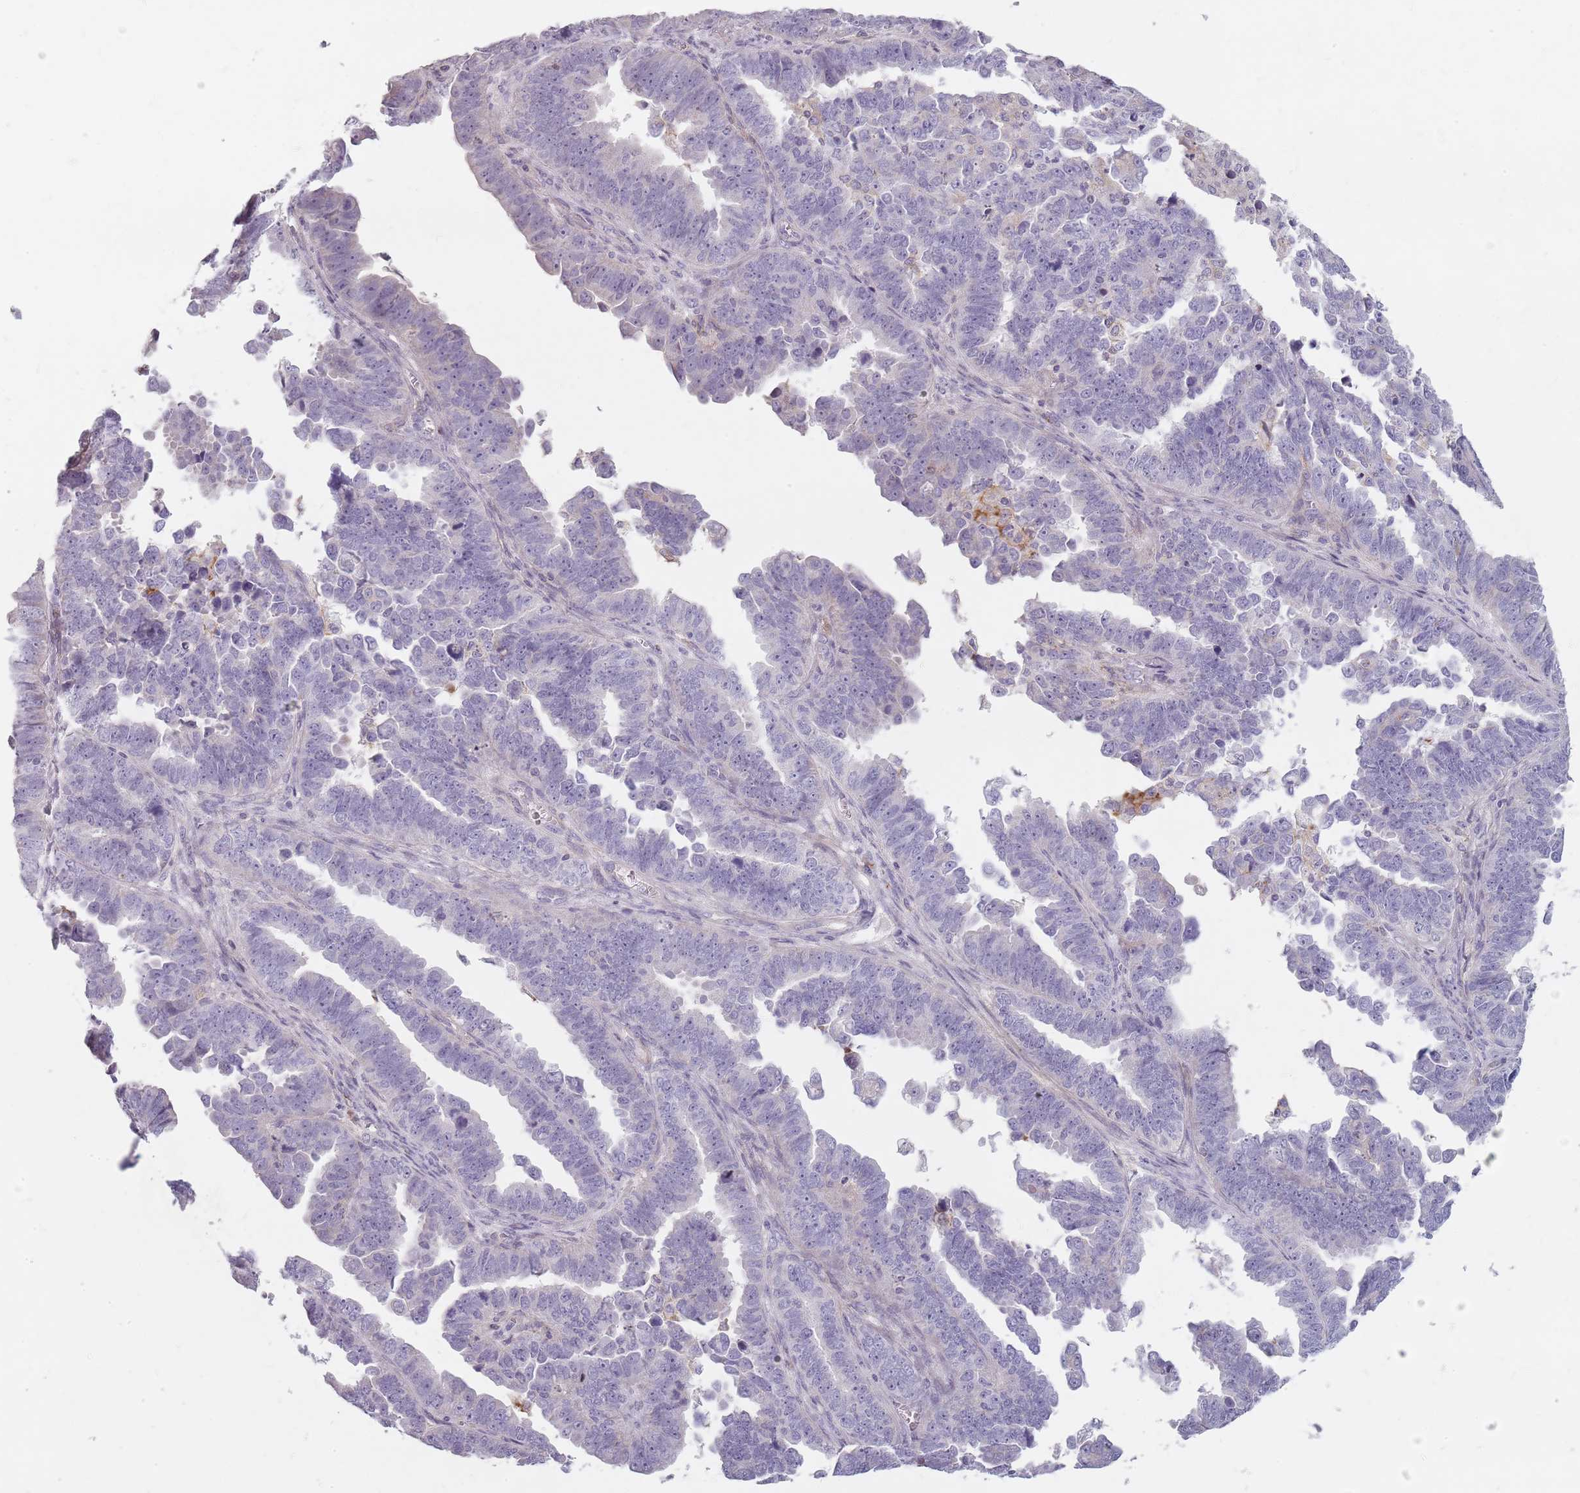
{"staining": {"intensity": "negative", "quantity": "none", "location": "none"}, "tissue": "endometrial cancer", "cell_type": "Tumor cells", "image_type": "cancer", "snomed": [{"axis": "morphology", "description": "Adenocarcinoma, NOS"}, {"axis": "topography", "description": "Endometrium"}], "caption": "Histopathology image shows no protein positivity in tumor cells of endometrial adenocarcinoma tissue. The staining is performed using DAB (3,3'-diaminobenzidine) brown chromogen with nuclei counter-stained in using hematoxylin.", "gene": "SYNGR3", "patient": {"sex": "female", "age": 75}}